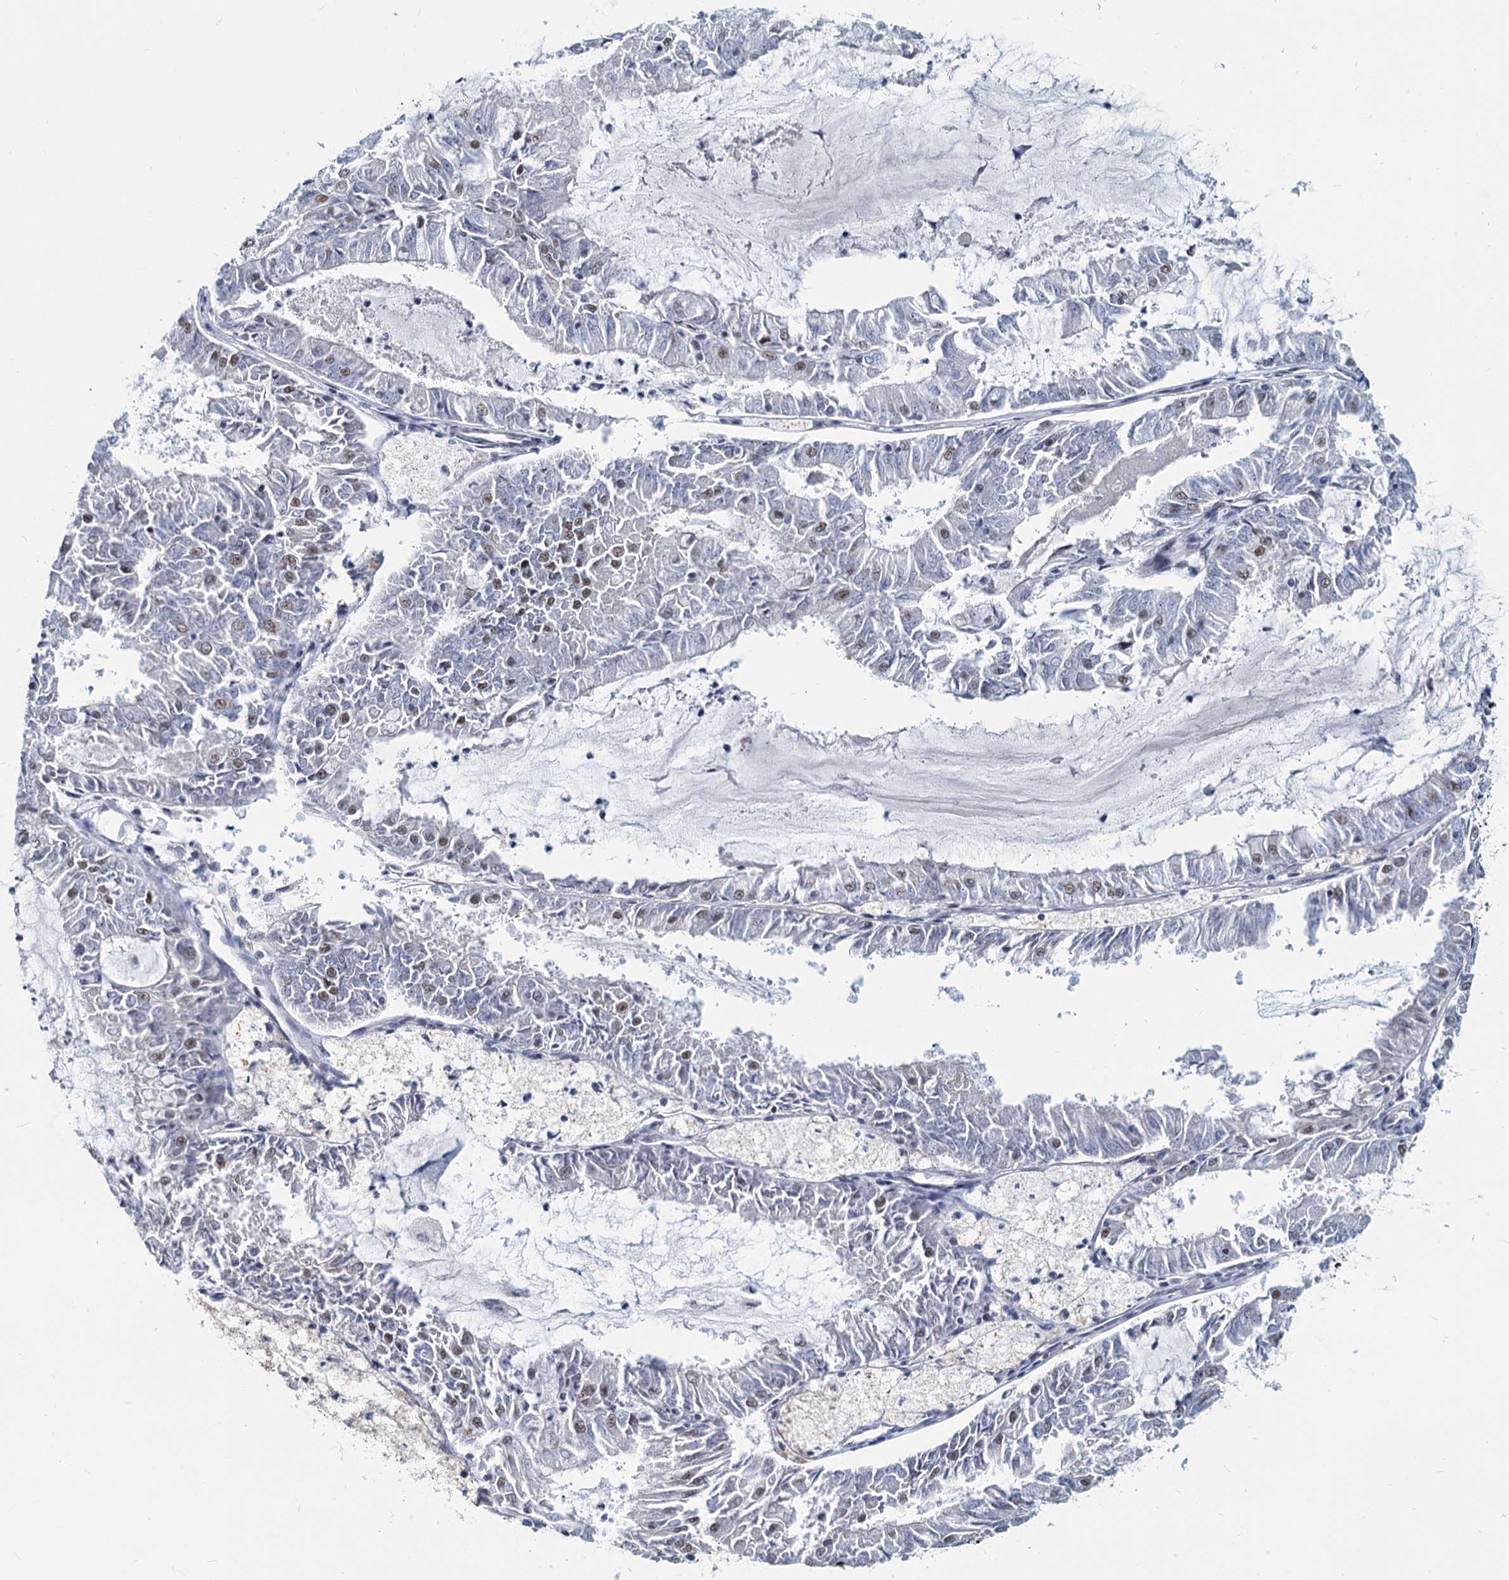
{"staining": {"intensity": "weak", "quantity": "<25%", "location": "nuclear"}, "tissue": "endometrial cancer", "cell_type": "Tumor cells", "image_type": "cancer", "snomed": [{"axis": "morphology", "description": "Adenocarcinoma, NOS"}, {"axis": "topography", "description": "Endometrium"}], "caption": "Immunohistochemistry (IHC) image of endometrial cancer stained for a protein (brown), which demonstrates no staining in tumor cells.", "gene": "METTL14", "patient": {"sex": "female", "age": 57}}